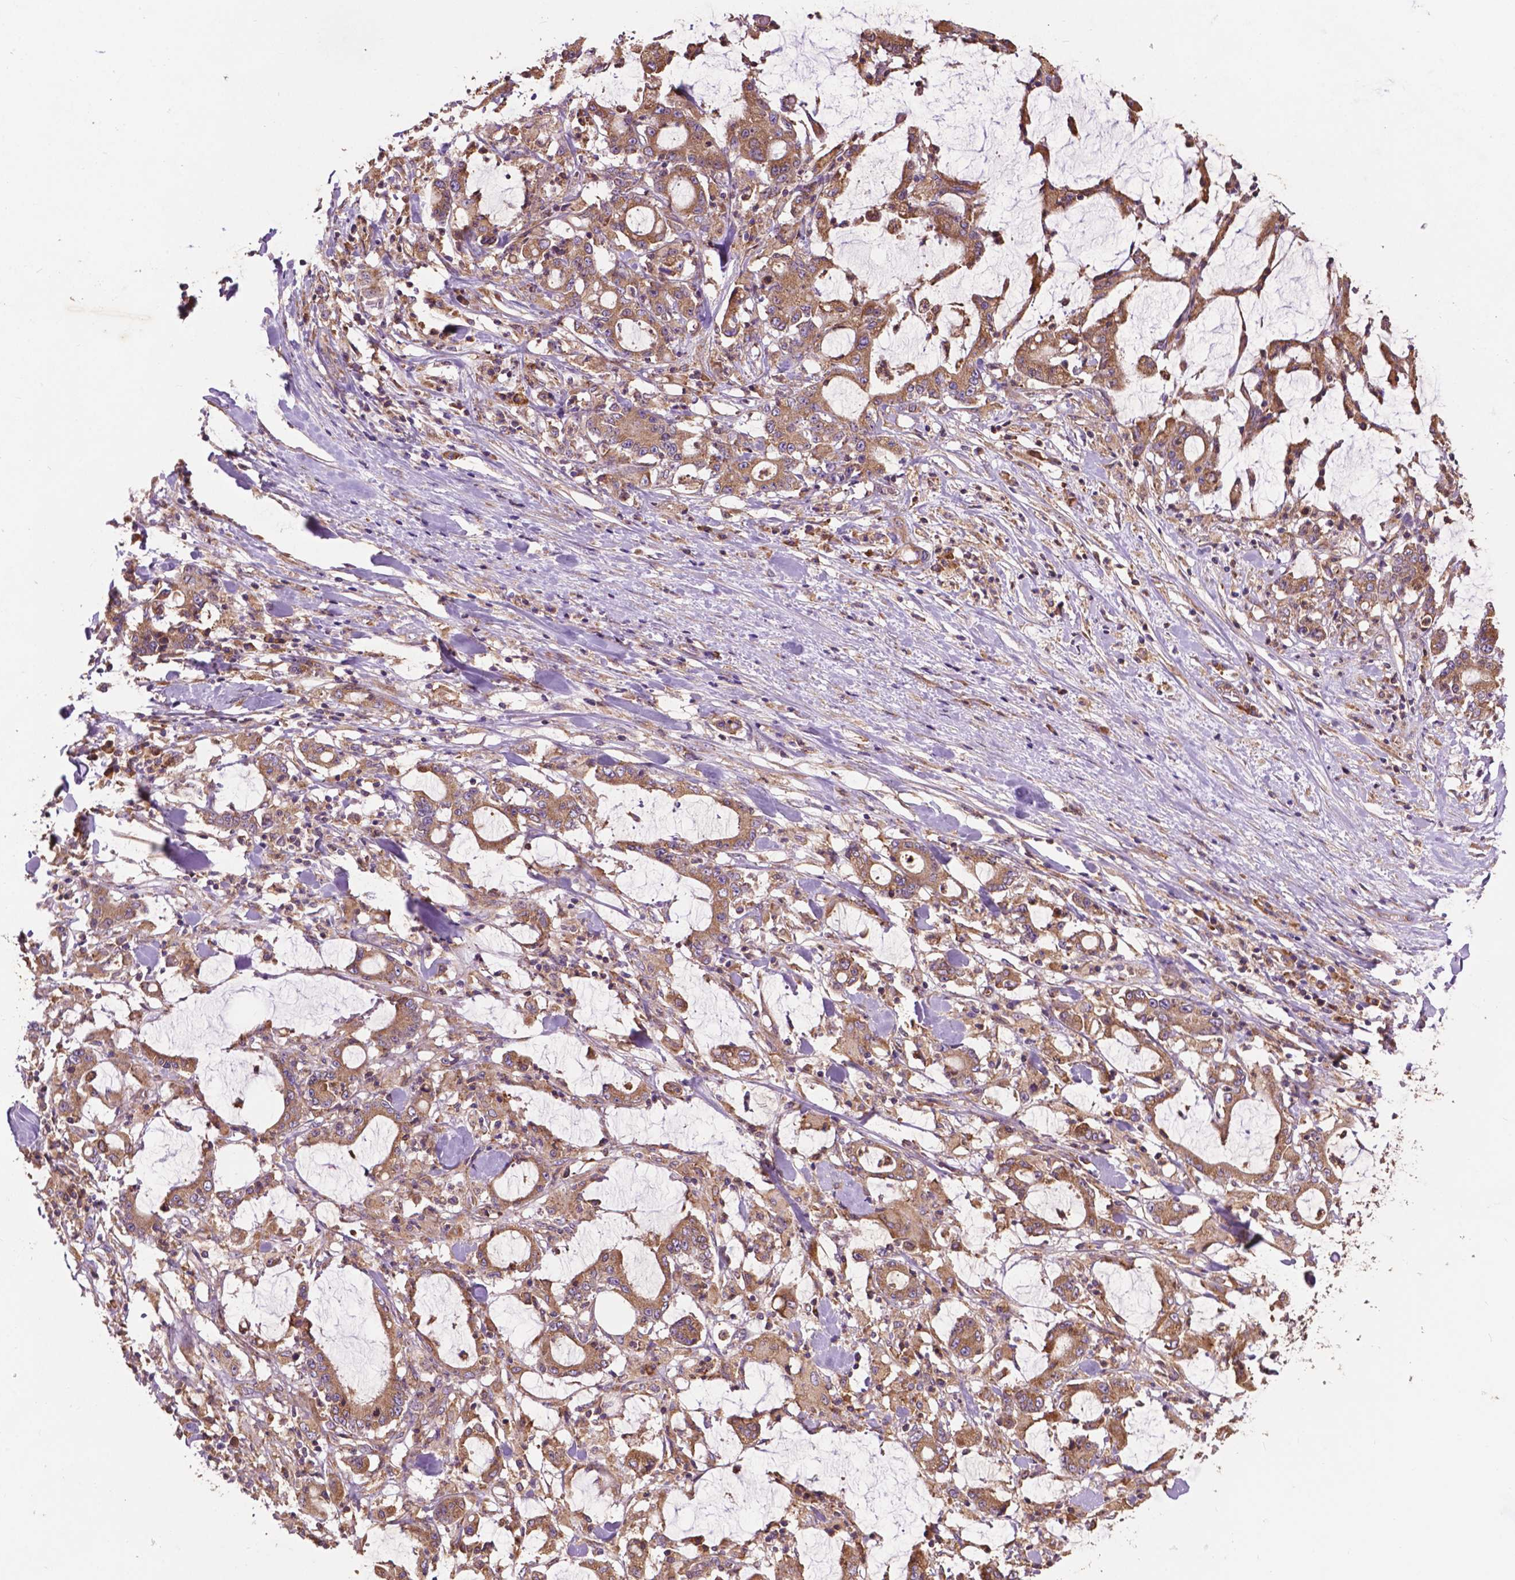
{"staining": {"intensity": "moderate", "quantity": ">75%", "location": "cytoplasmic/membranous"}, "tissue": "stomach cancer", "cell_type": "Tumor cells", "image_type": "cancer", "snomed": [{"axis": "morphology", "description": "Adenocarcinoma, NOS"}, {"axis": "topography", "description": "Stomach, upper"}], "caption": "Tumor cells exhibit medium levels of moderate cytoplasmic/membranous positivity in about >75% of cells in stomach cancer.", "gene": "CCDC71L", "patient": {"sex": "male", "age": 68}}